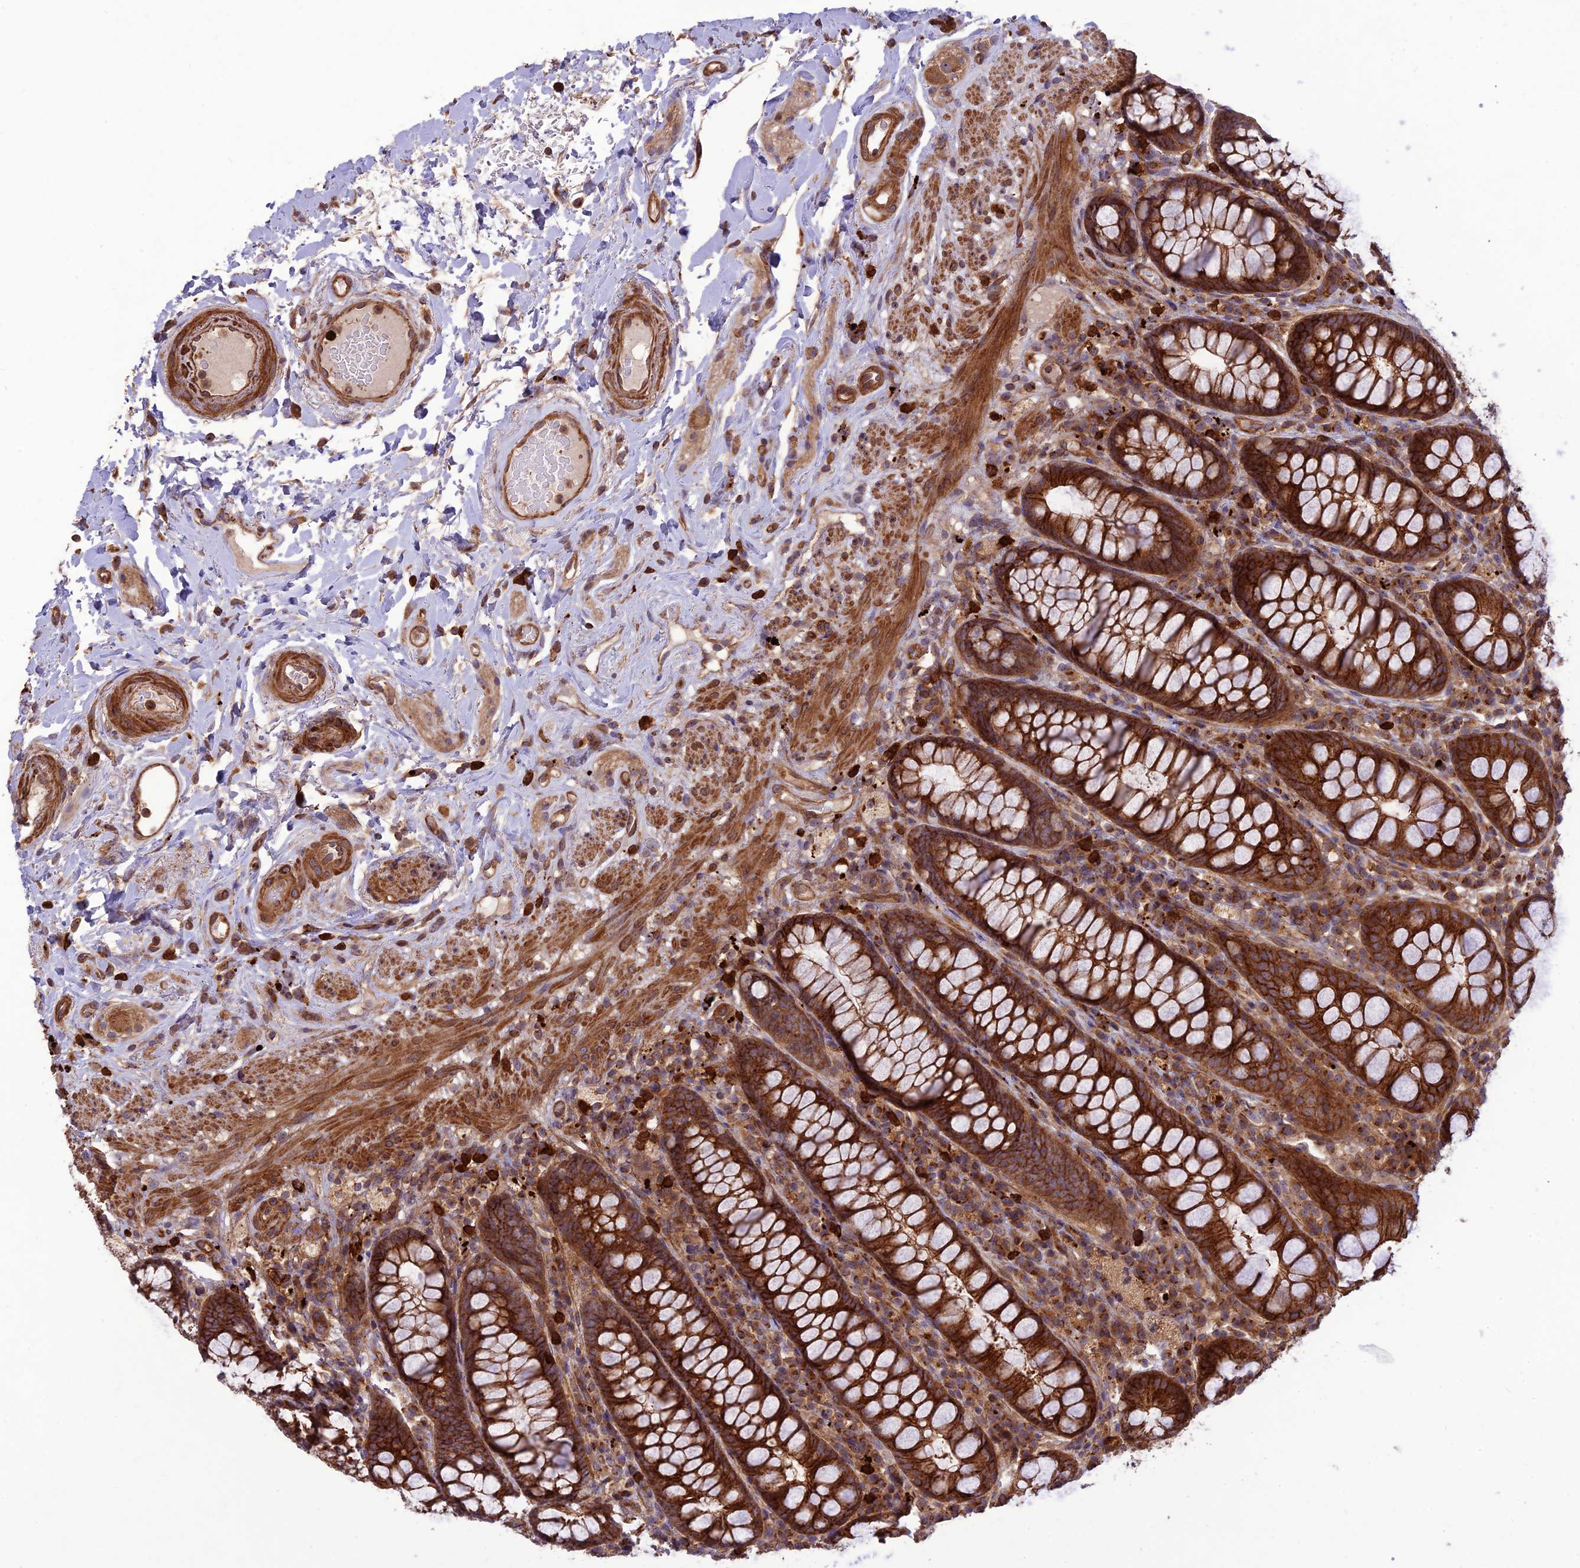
{"staining": {"intensity": "strong", "quantity": ">75%", "location": "cytoplasmic/membranous"}, "tissue": "rectum", "cell_type": "Glandular cells", "image_type": "normal", "snomed": [{"axis": "morphology", "description": "Normal tissue, NOS"}, {"axis": "topography", "description": "Rectum"}], "caption": "The image exhibits a brown stain indicating the presence of a protein in the cytoplasmic/membranous of glandular cells in rectum.", "gene": "TMEM131L", "patient": {"sex": "male", "age": 83}}